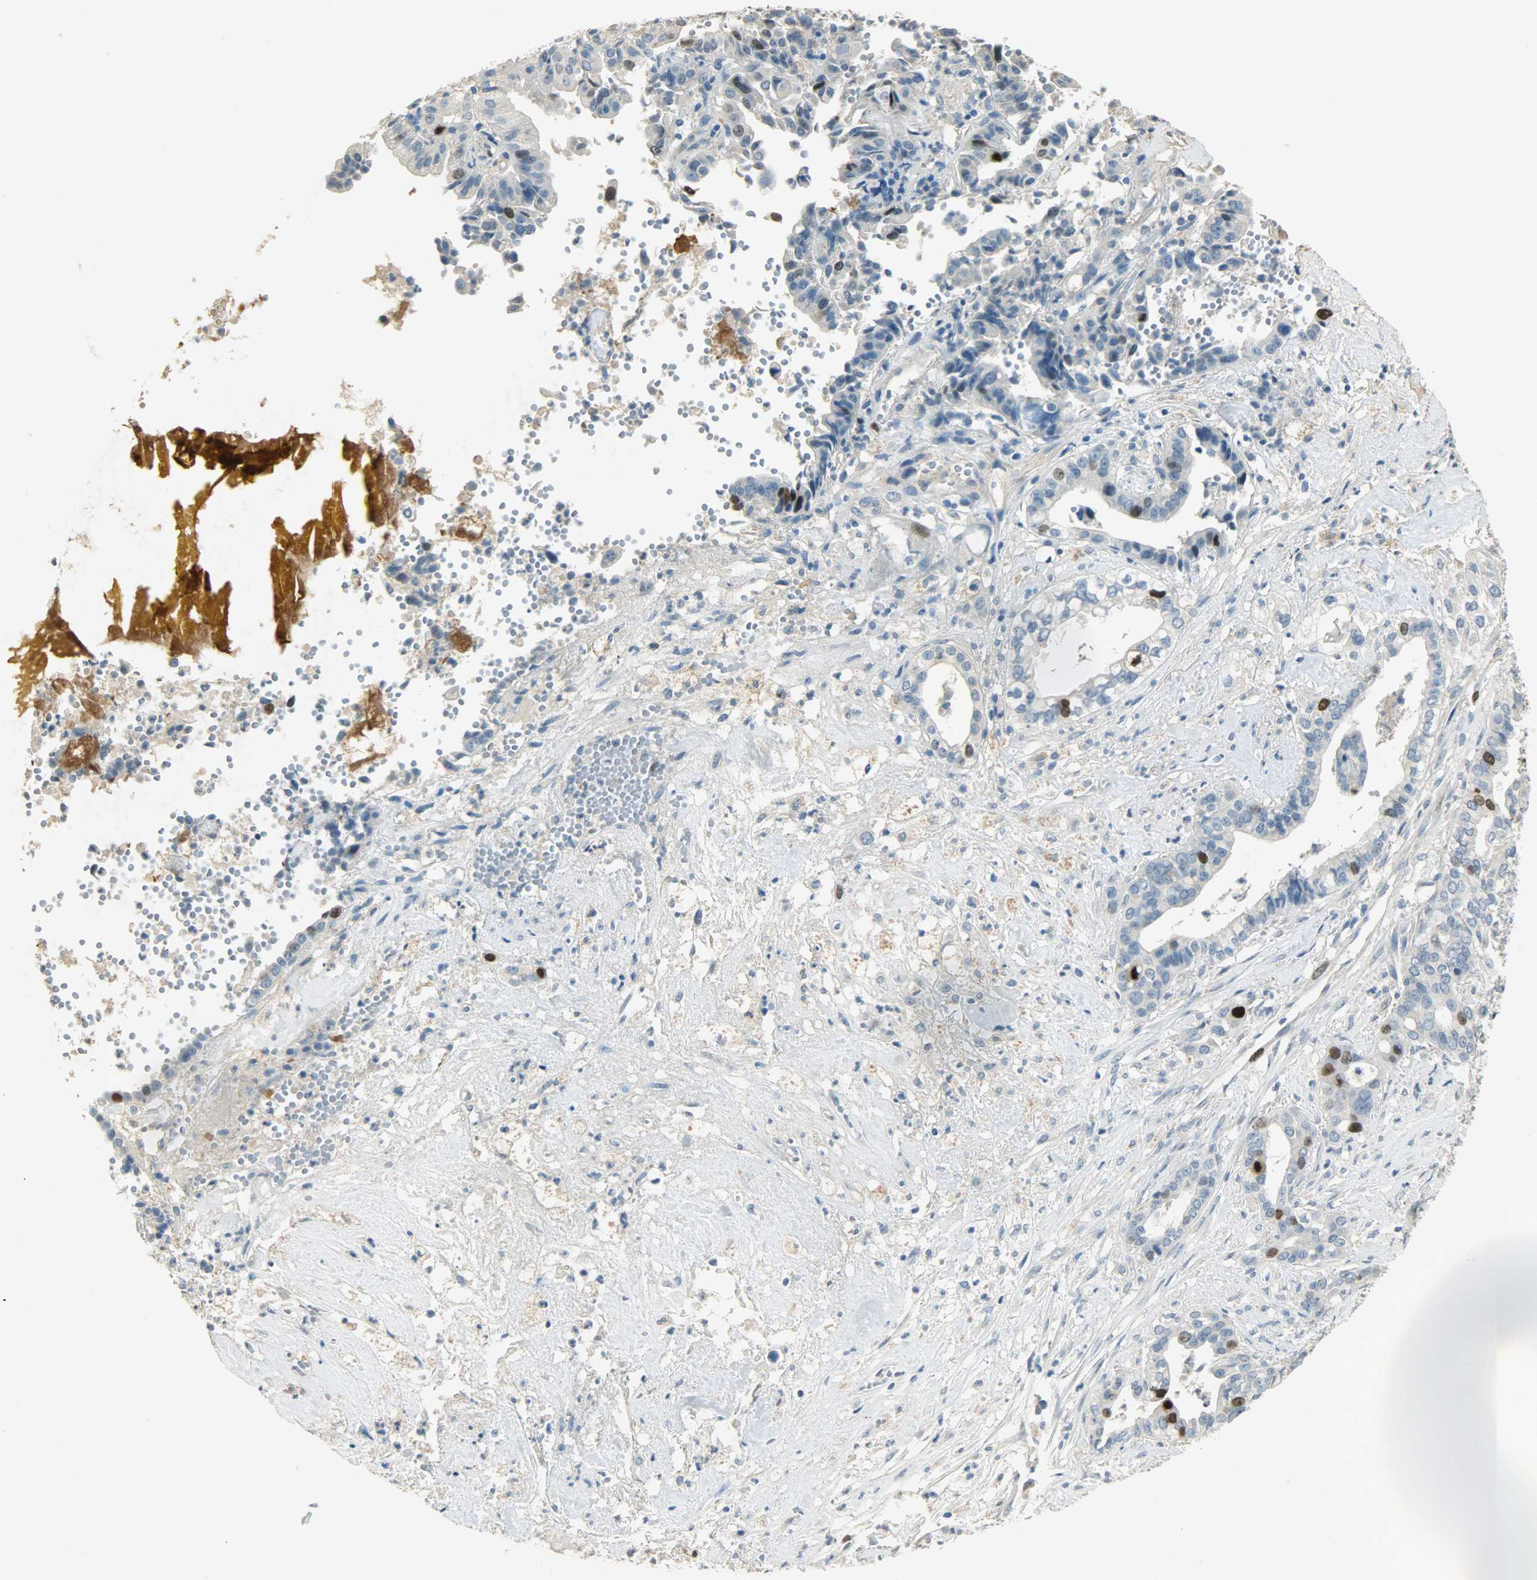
{"staining": {"intensity": "strong", "quantity": "<25%", "location": "nuclear"}, "tissue": "liver cancer", "cell_type": "Tumor cells", "image_type": "cancer", "snomed": [{"axis": "morphology", "description": "Cholangiocarcinoma"}, {"axis": "topography", "description": "Liver"}], "caption": "There is medium levels of strong nuclear positivity in tumor cells of liver cholangiocarcinoma, as demonstrated by immunohistochemical staining (brown color).", "gene": "TPX2", "patient": {"sex": "female", "age": 61}}